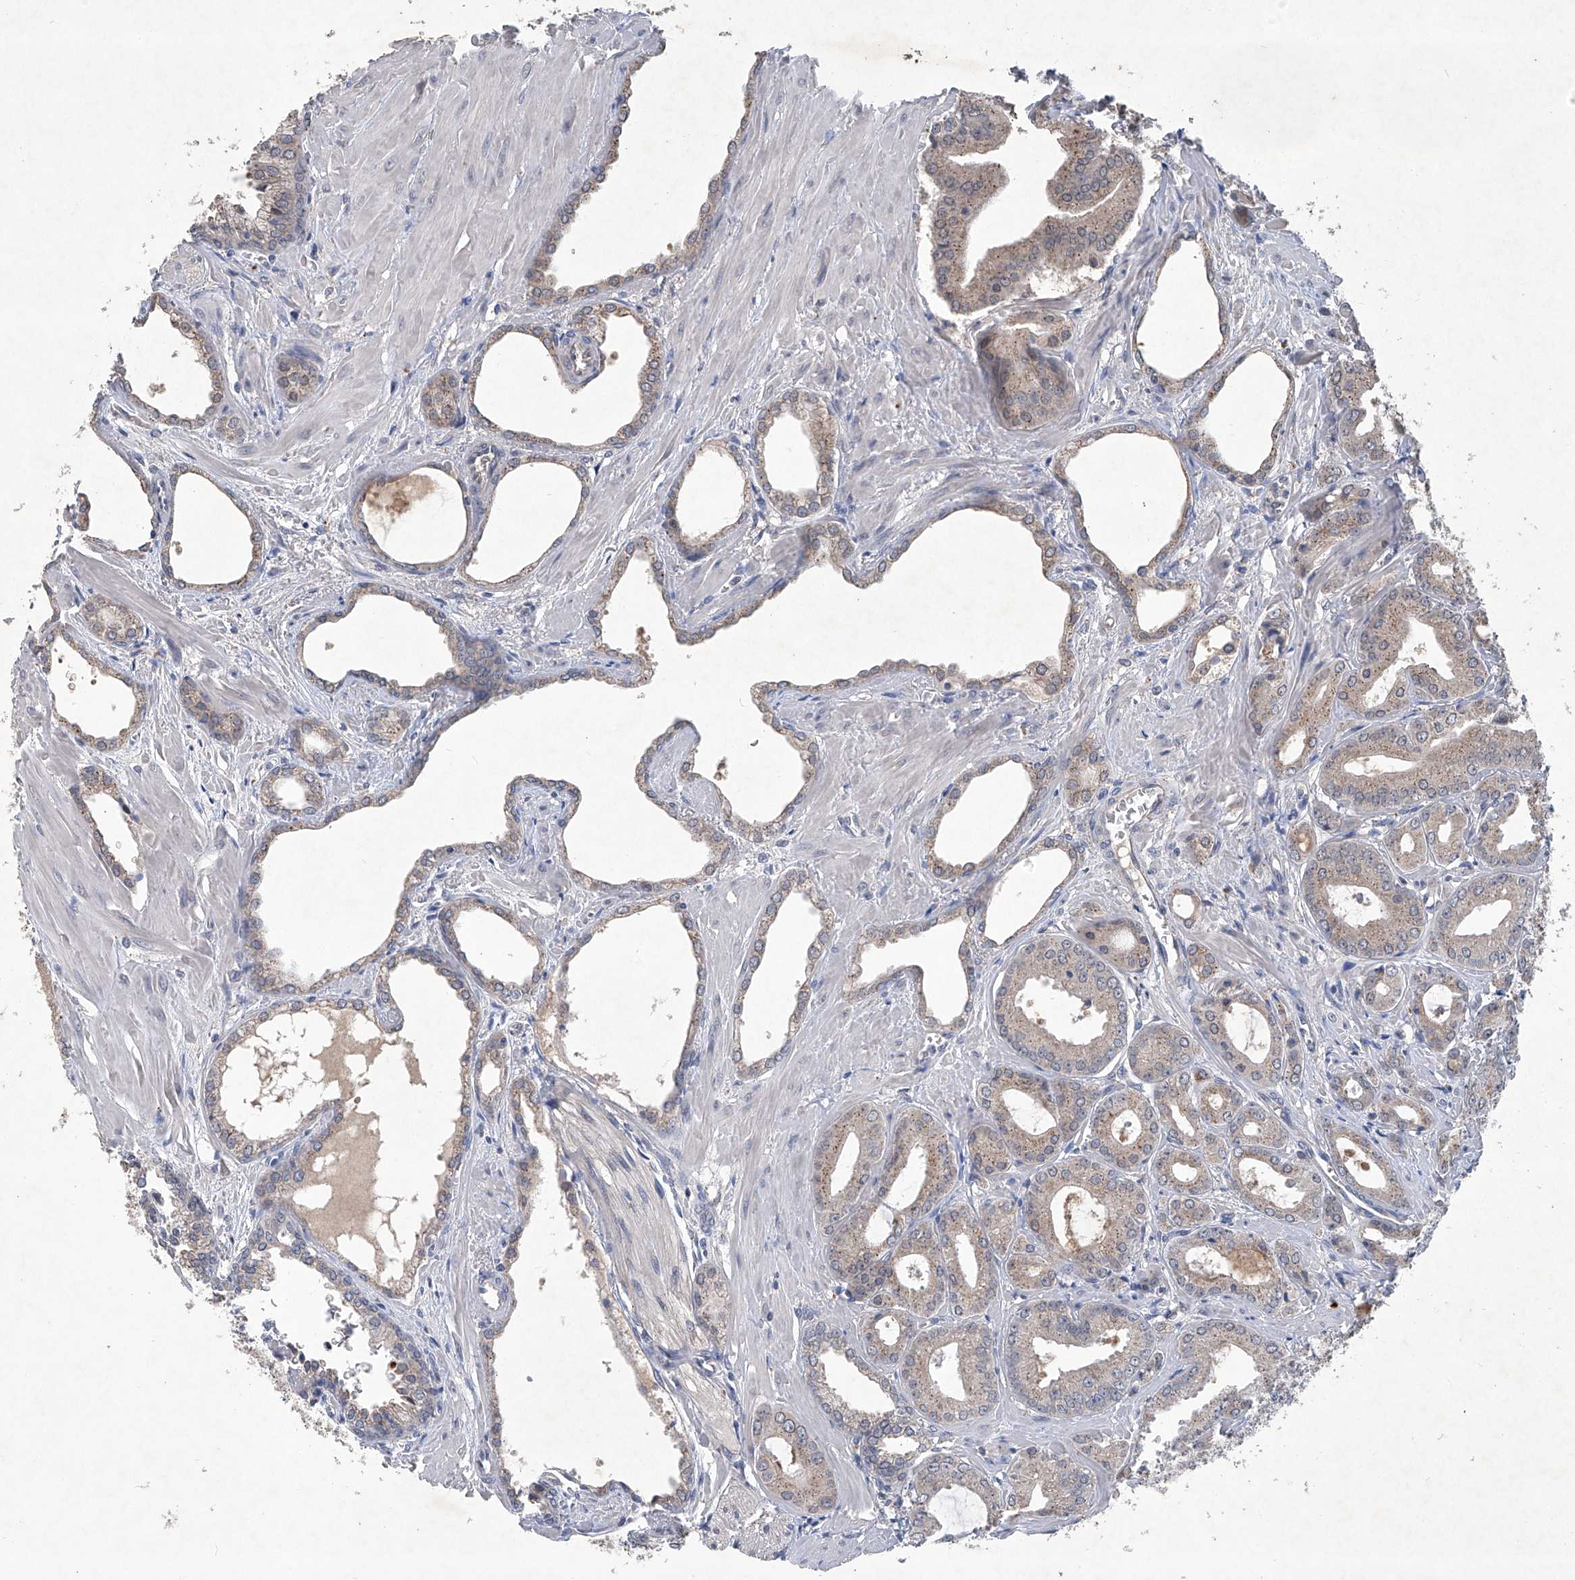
{"staining": {"intensity": "weak", "quantity": "25%-75%", "location": "cytoplasmic/membranous"}, "tissue": "prostate cancer", "cell_type": "Tumor cells", "image_type": "cancer", "snomed": [{"axis": "morphology", "description": "Adenocarcinoma, Low grade"}, {"axis": "topography", "description": "Prostate"}], "caption": "Protein expression by immunohistochemistry (IHC) reveals weak cytoplasmic/membranous staining in about 25%-75% of tumor cells in prostate cancer.", "gene": "PCSK5", "patient": {"sex": "male", "age": 67}}